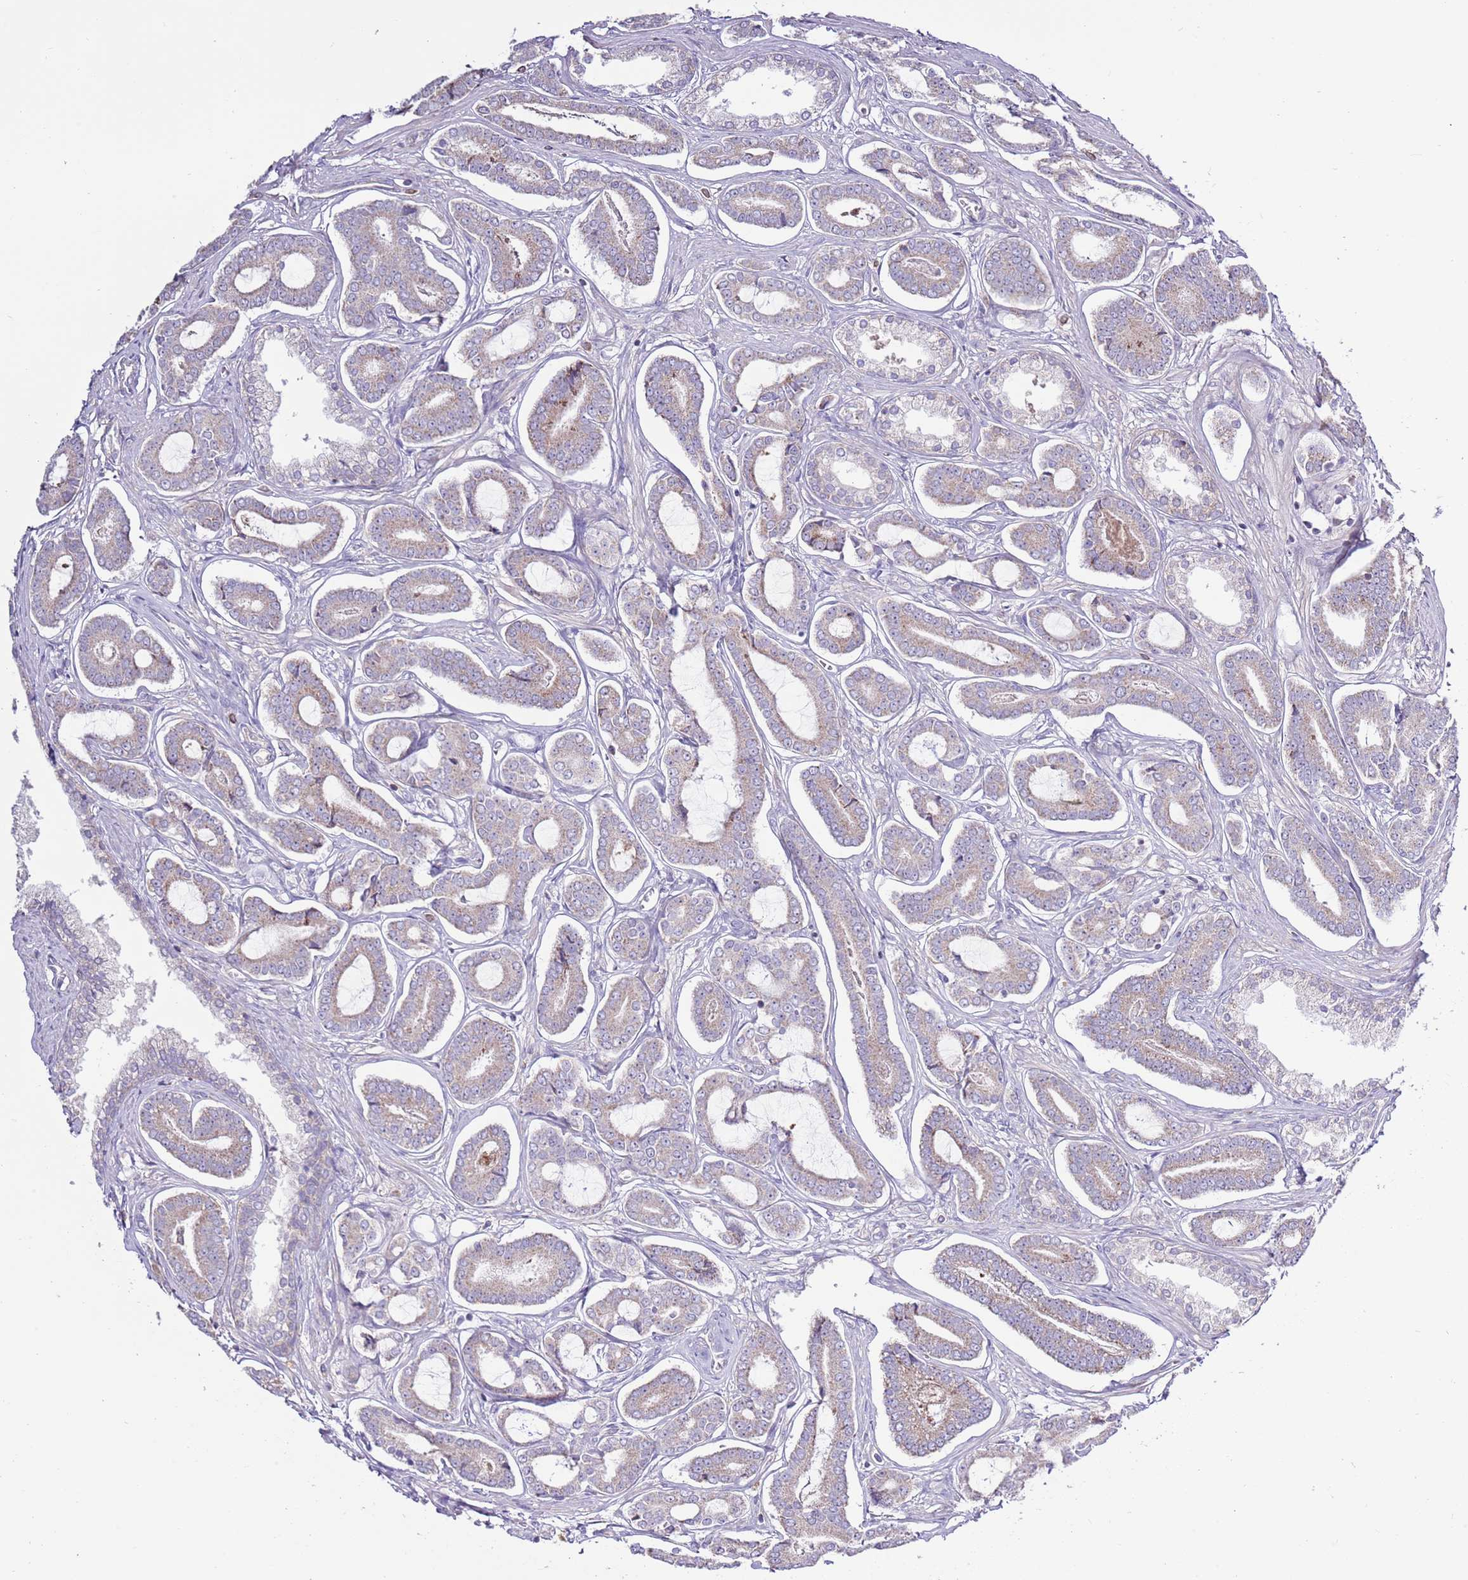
{"staining": {"intensity": "weak", "quantity": "25%-75%", "location": "cytoplasmic/membranous"}, "tissue": "prostate cancer", "cell_type": "Tumor cells", "image_type": "cancer", "snomed": [{"axis": "morphology", "description": "Adenocarcinoma, NOS"}, {"axis": "topography", "description": "Prostate and seminal vesicle, NOS"}], "caption": "Immunohistochemical staining of prostate adenocarcinoma demonstrates weak cytoplasmic/membranous protein positivity in about 25%-75% of tumor cells. The staining is performed using DAB (3,3'-diaminobenzidine) brown chromogen to label protein expression. The nuclei are counter-stained blue using hematoxylin.", "gene": "SMG1", "patient": {"sex": "male", "age": 76}}